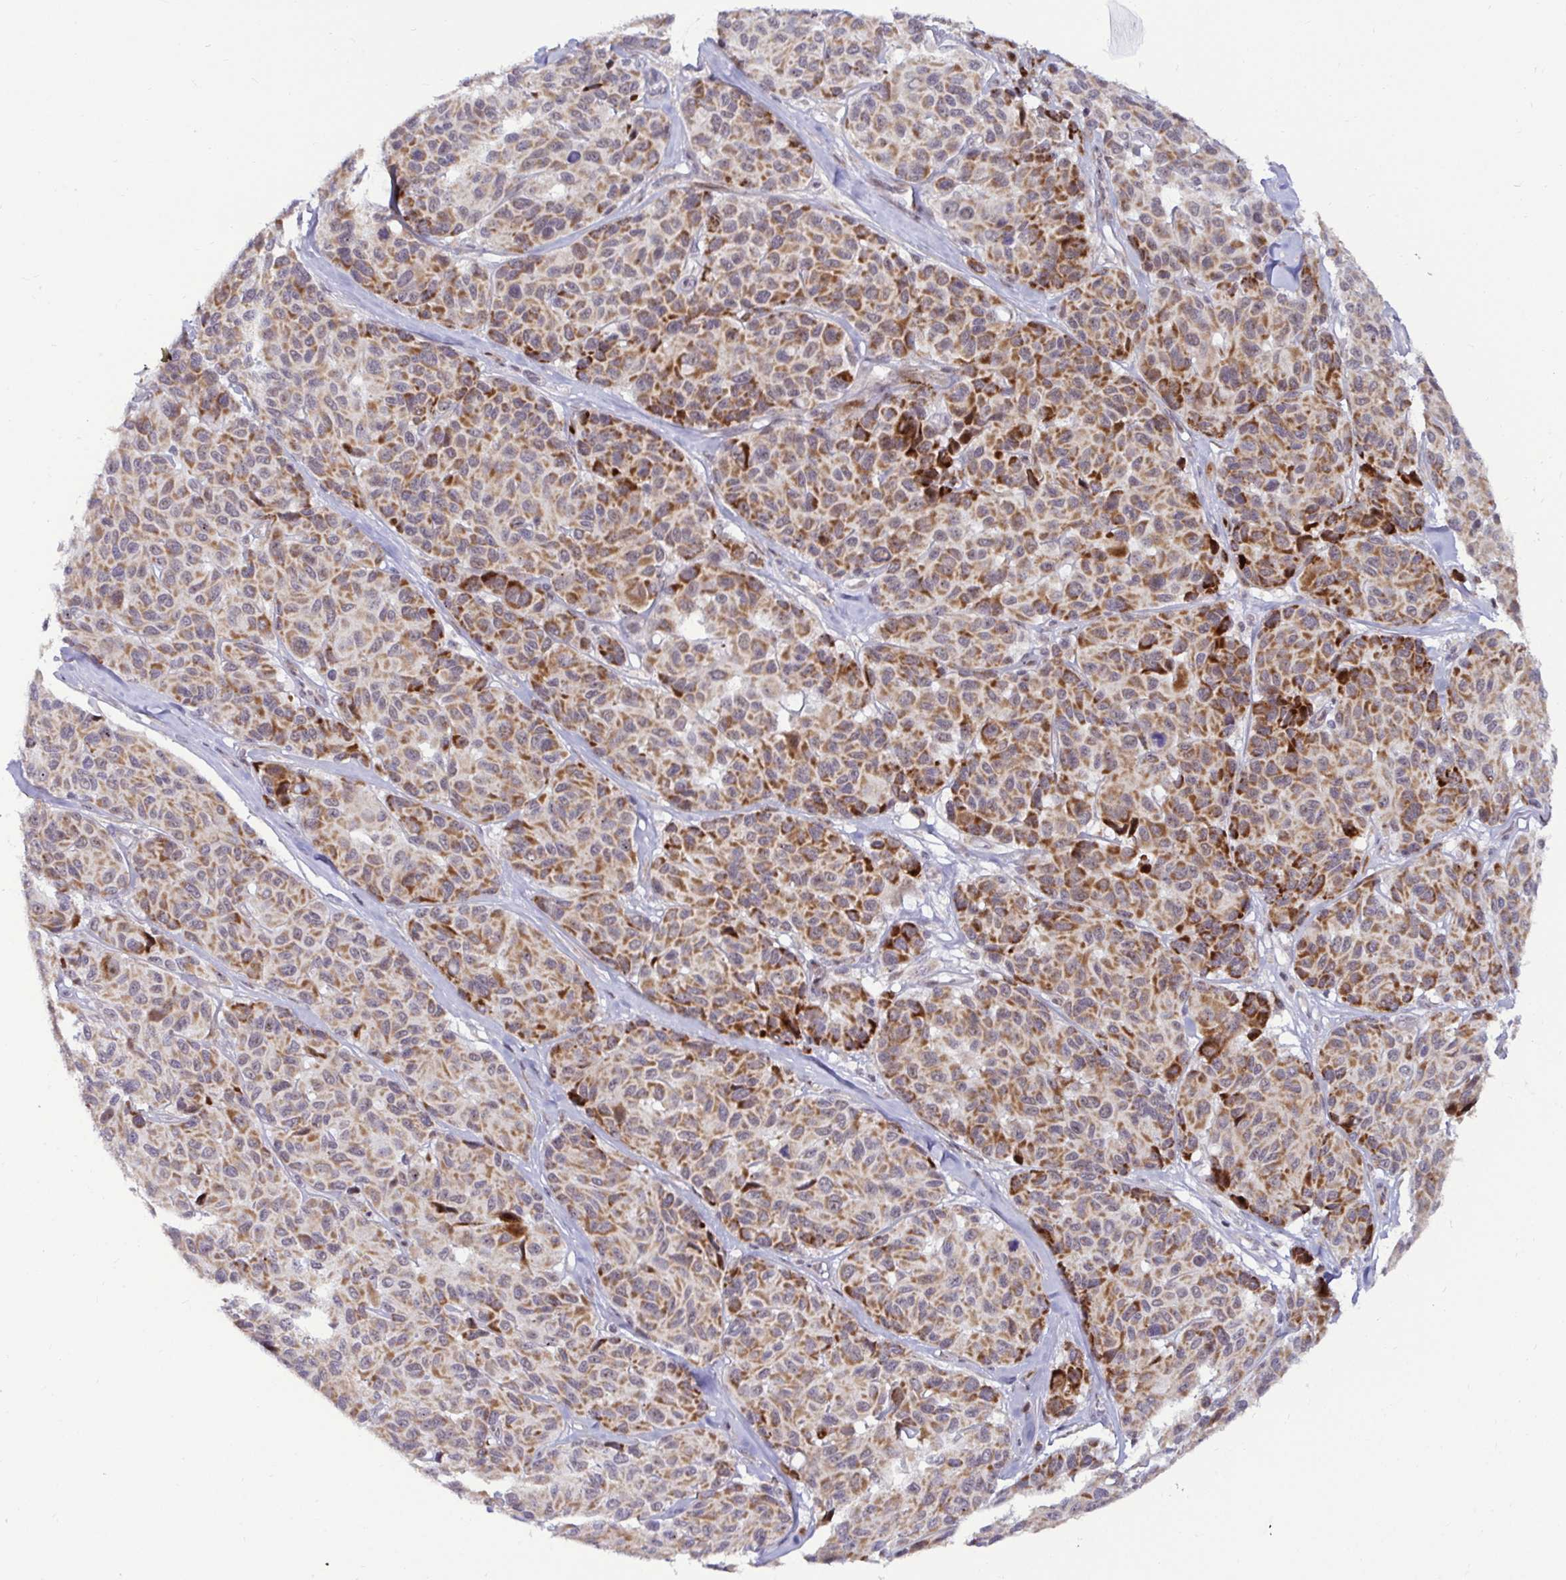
{"staining": {"intensity": "moderate", "quantity": ">75%", "location": "cytoplasmic/membranous"}, "tissue": "melanoma", "cell_type": "Tumor cells", "image_type": "cancer", "snomed": [{"axis": "morphology", "description": "Malignant melanoma, NOS"}, {"axis": "topography", "description": "Skin"}], "caption": "Human melanoma stained with a protein marker exhibits moderate staining in tumor cells.", "gene": "DZIP1", "patient": {"sex": "female", "age": 66}}